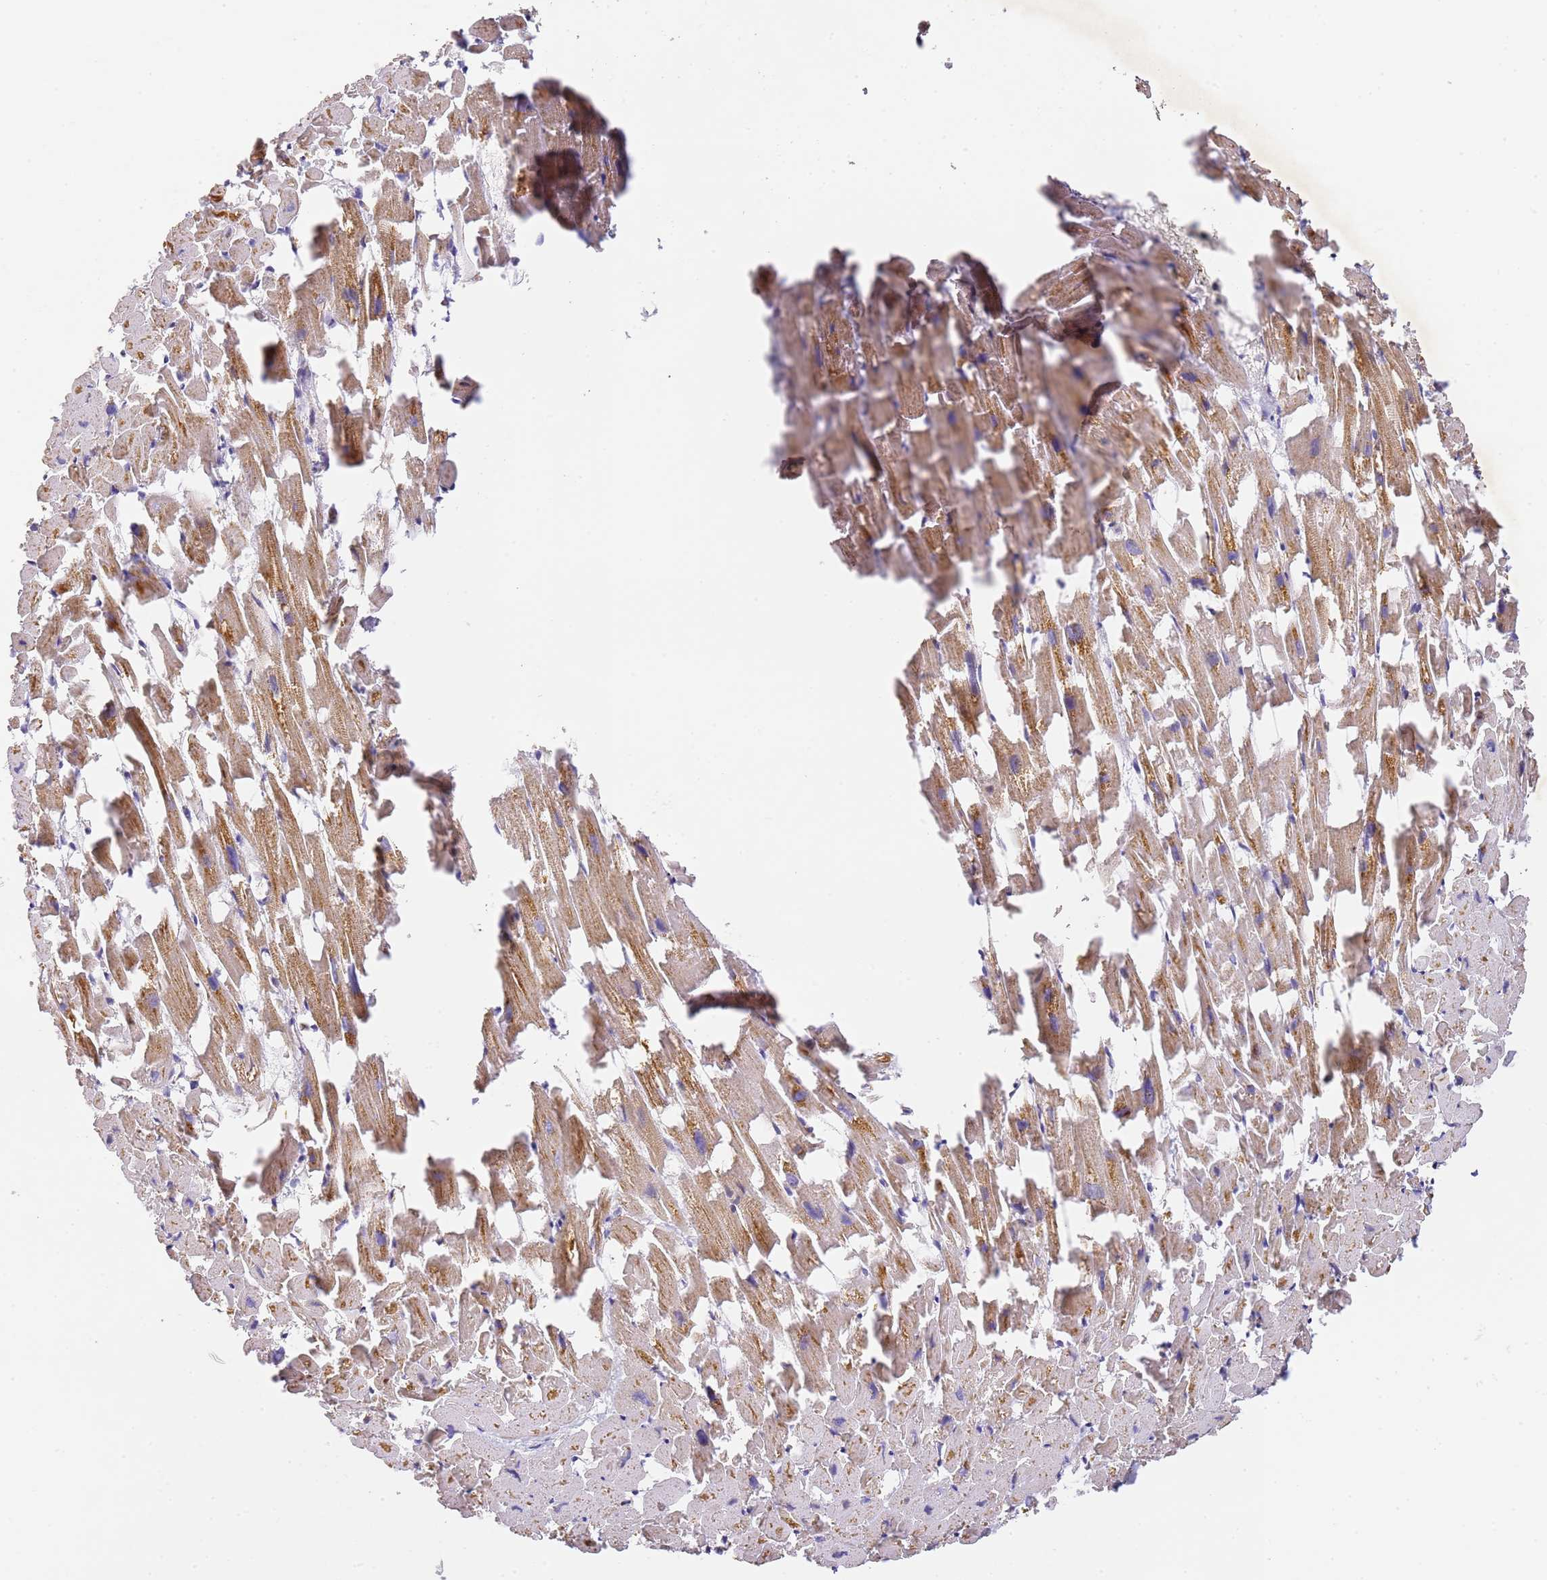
{"staining": {"intensity": "moderate", "quantity": ">75%", "location": "cytoplasmic/membranous"}, "tissue": "heart muscle", "cell_type": "Cardiomyocytes", "image_type": "normal", "snomed": [{"axis": "morphology", "description": "Normal tissue, NOS"}, {"axis": "topography", "description": "Heart"}], "caption": "Protein expression analysis of unremarkable human heart muscle reveals moderate cytoplasmic/membranous staining in approximately >75% of cardiomyocytes. (brown staining indicates protein expression, while blue staining denotes nuclei).", "gene": "OR2B11", "patient": {"sex": "female", "age": 64}}